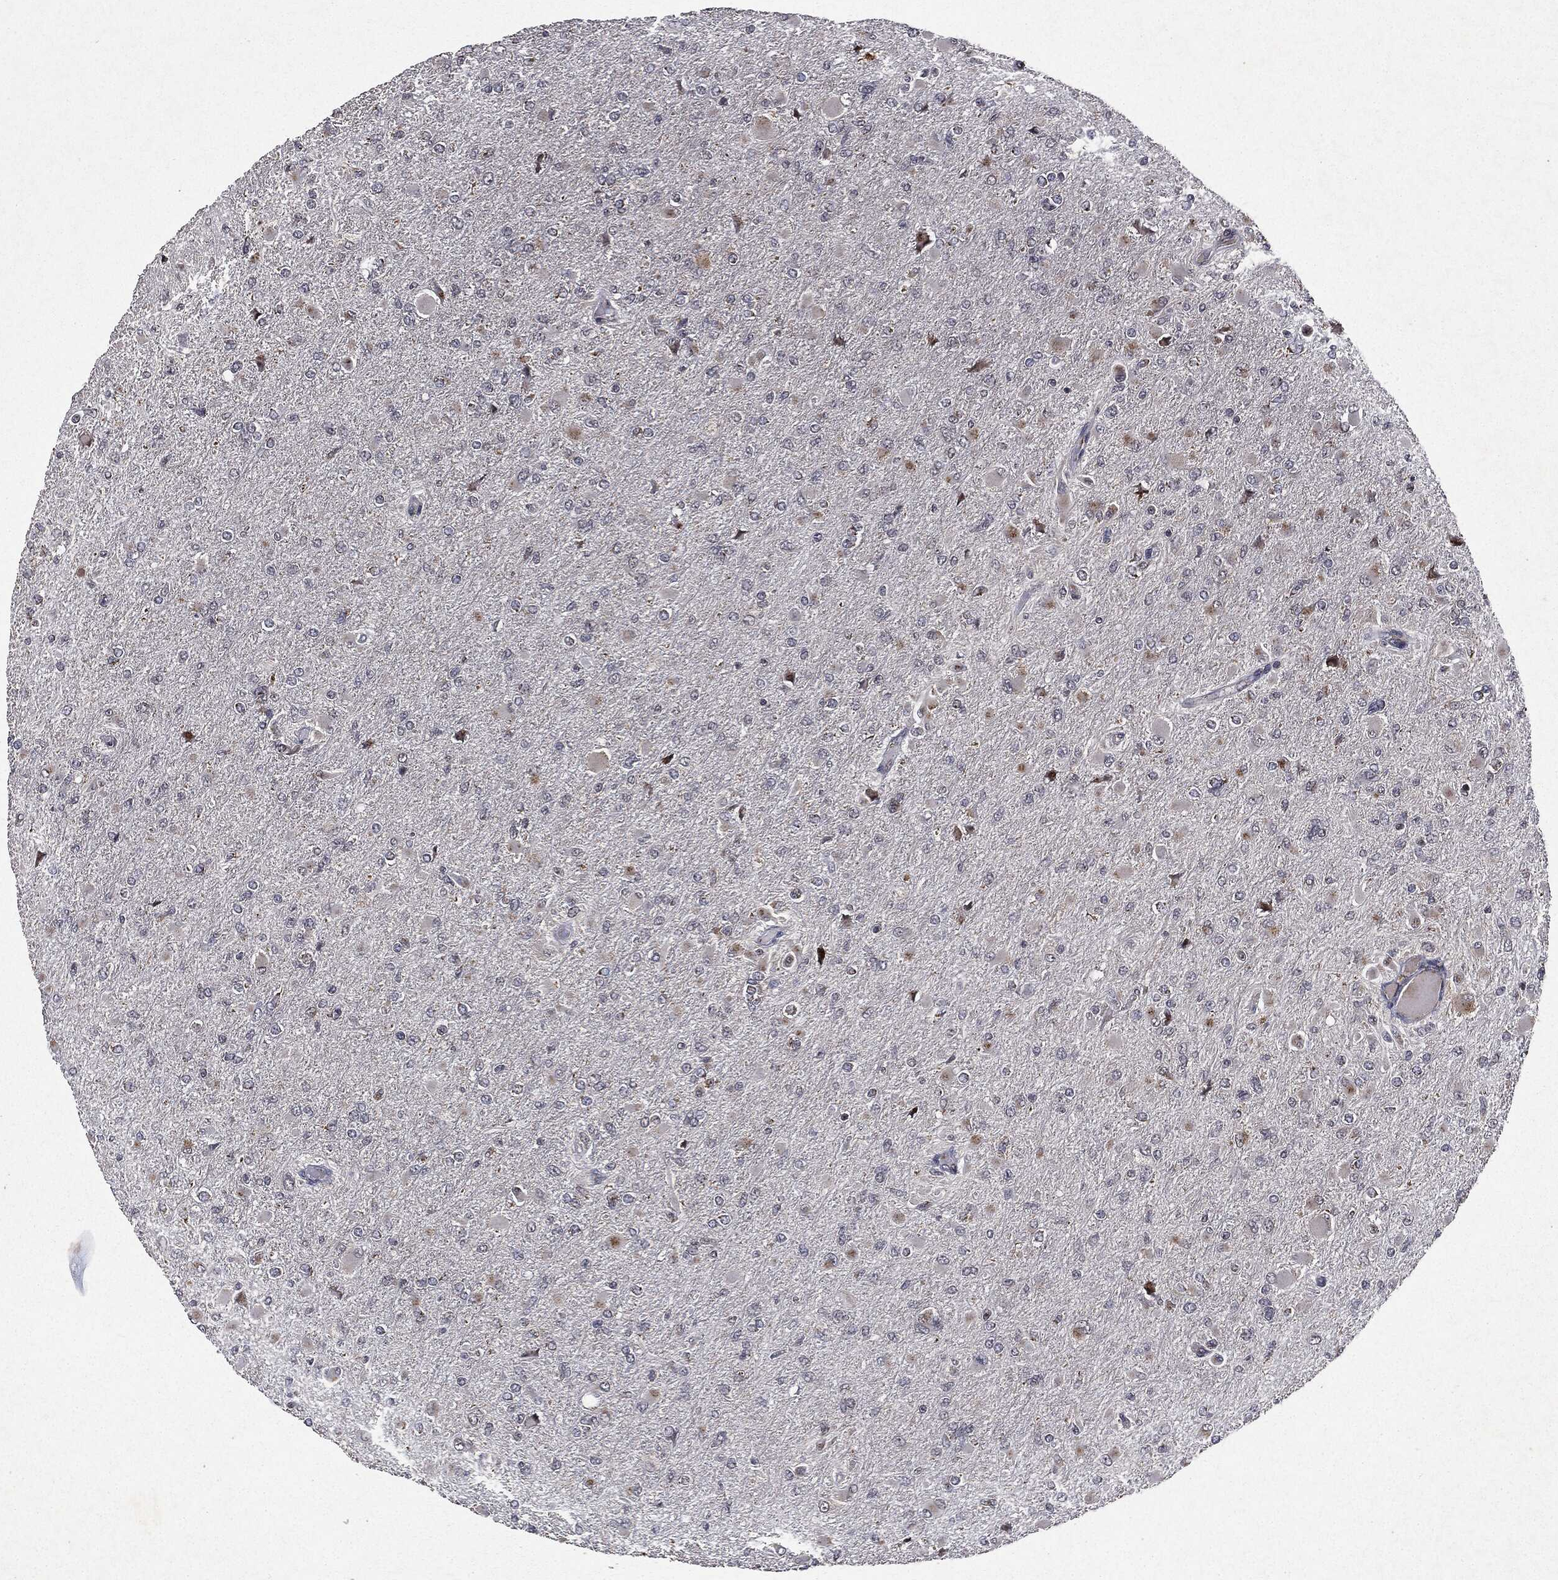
{"staining": {"intensity": "moderate", "quantity": "<25%", "location": "cytoplasmic/membranous"}, "tissue": "glioma", "cell_type": "Tumor cells", "image_type": "cancer", "snomed": [{"axis": "morphology", "description": "Glioma, malignant, High grade"}, {"axis": "topography", "description": "Cerebral cortex"}], "caption": "Tumor cells display moderate cytoplasmic/membranous expression in approximately <25% of cells in glioma.", "gene": "PLPPR2", "patient": {"sex": "female", "age": 36}}